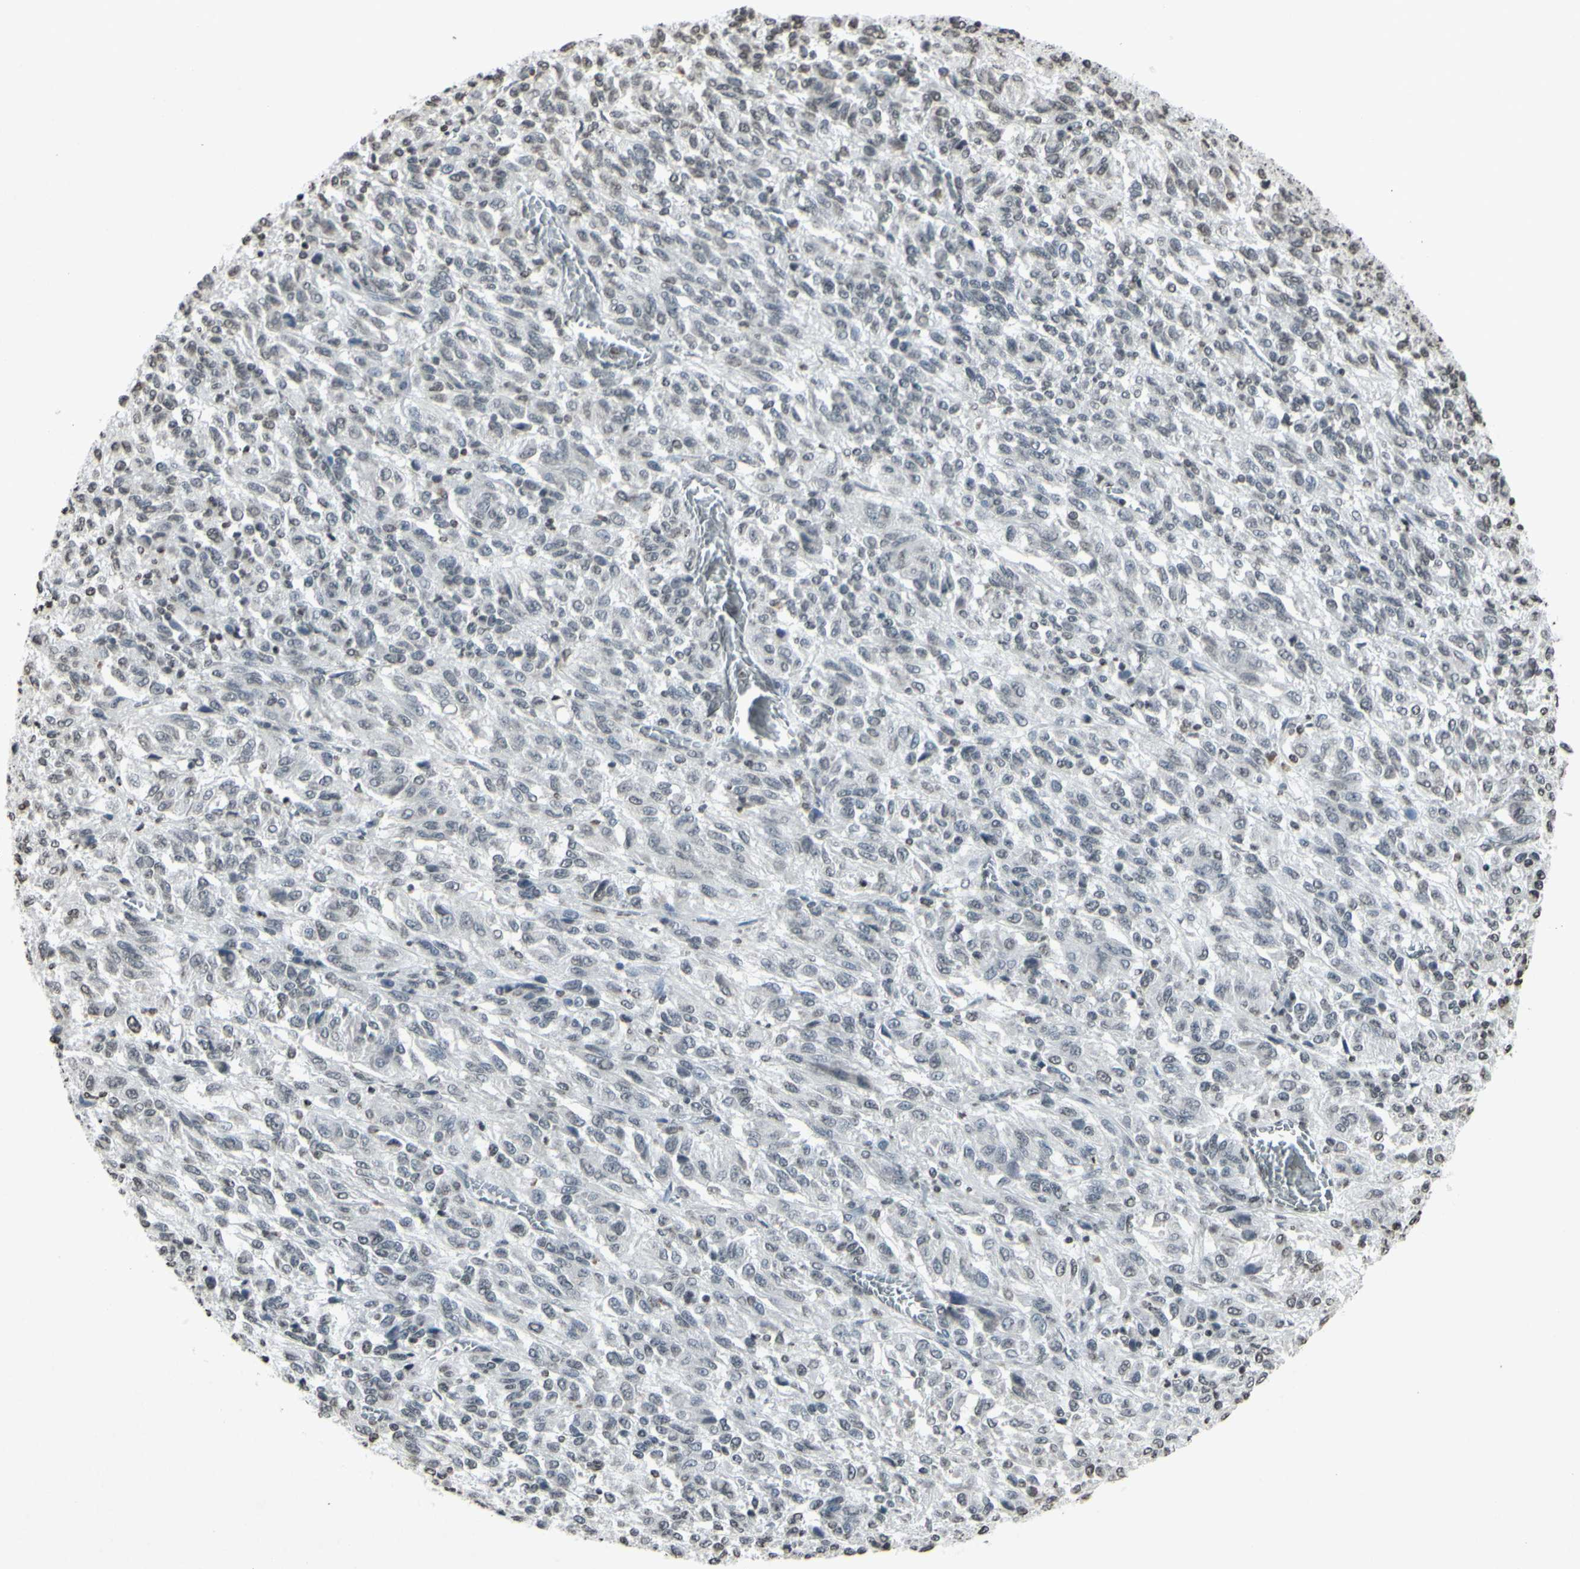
{"staining": {"intensity": "negative", "quantity": "none", "location": "none"}, "tissue": "melanoma", "cell_type": "Tumor cells", "image_type": "cancer", "snomed": [{"axis": "morphology", "description": "Malignant melanoma, Metastatic site"}, {"axis": "topography", "description": "Lung"}], "caption": "Human malignant melanoma (metastatic site) stained for a protein using immunohistochemistry (IHC) exhibits no expression in tumor cells.", "gene": "CD79B", "patient": {"sex": "male", "age": 64}}